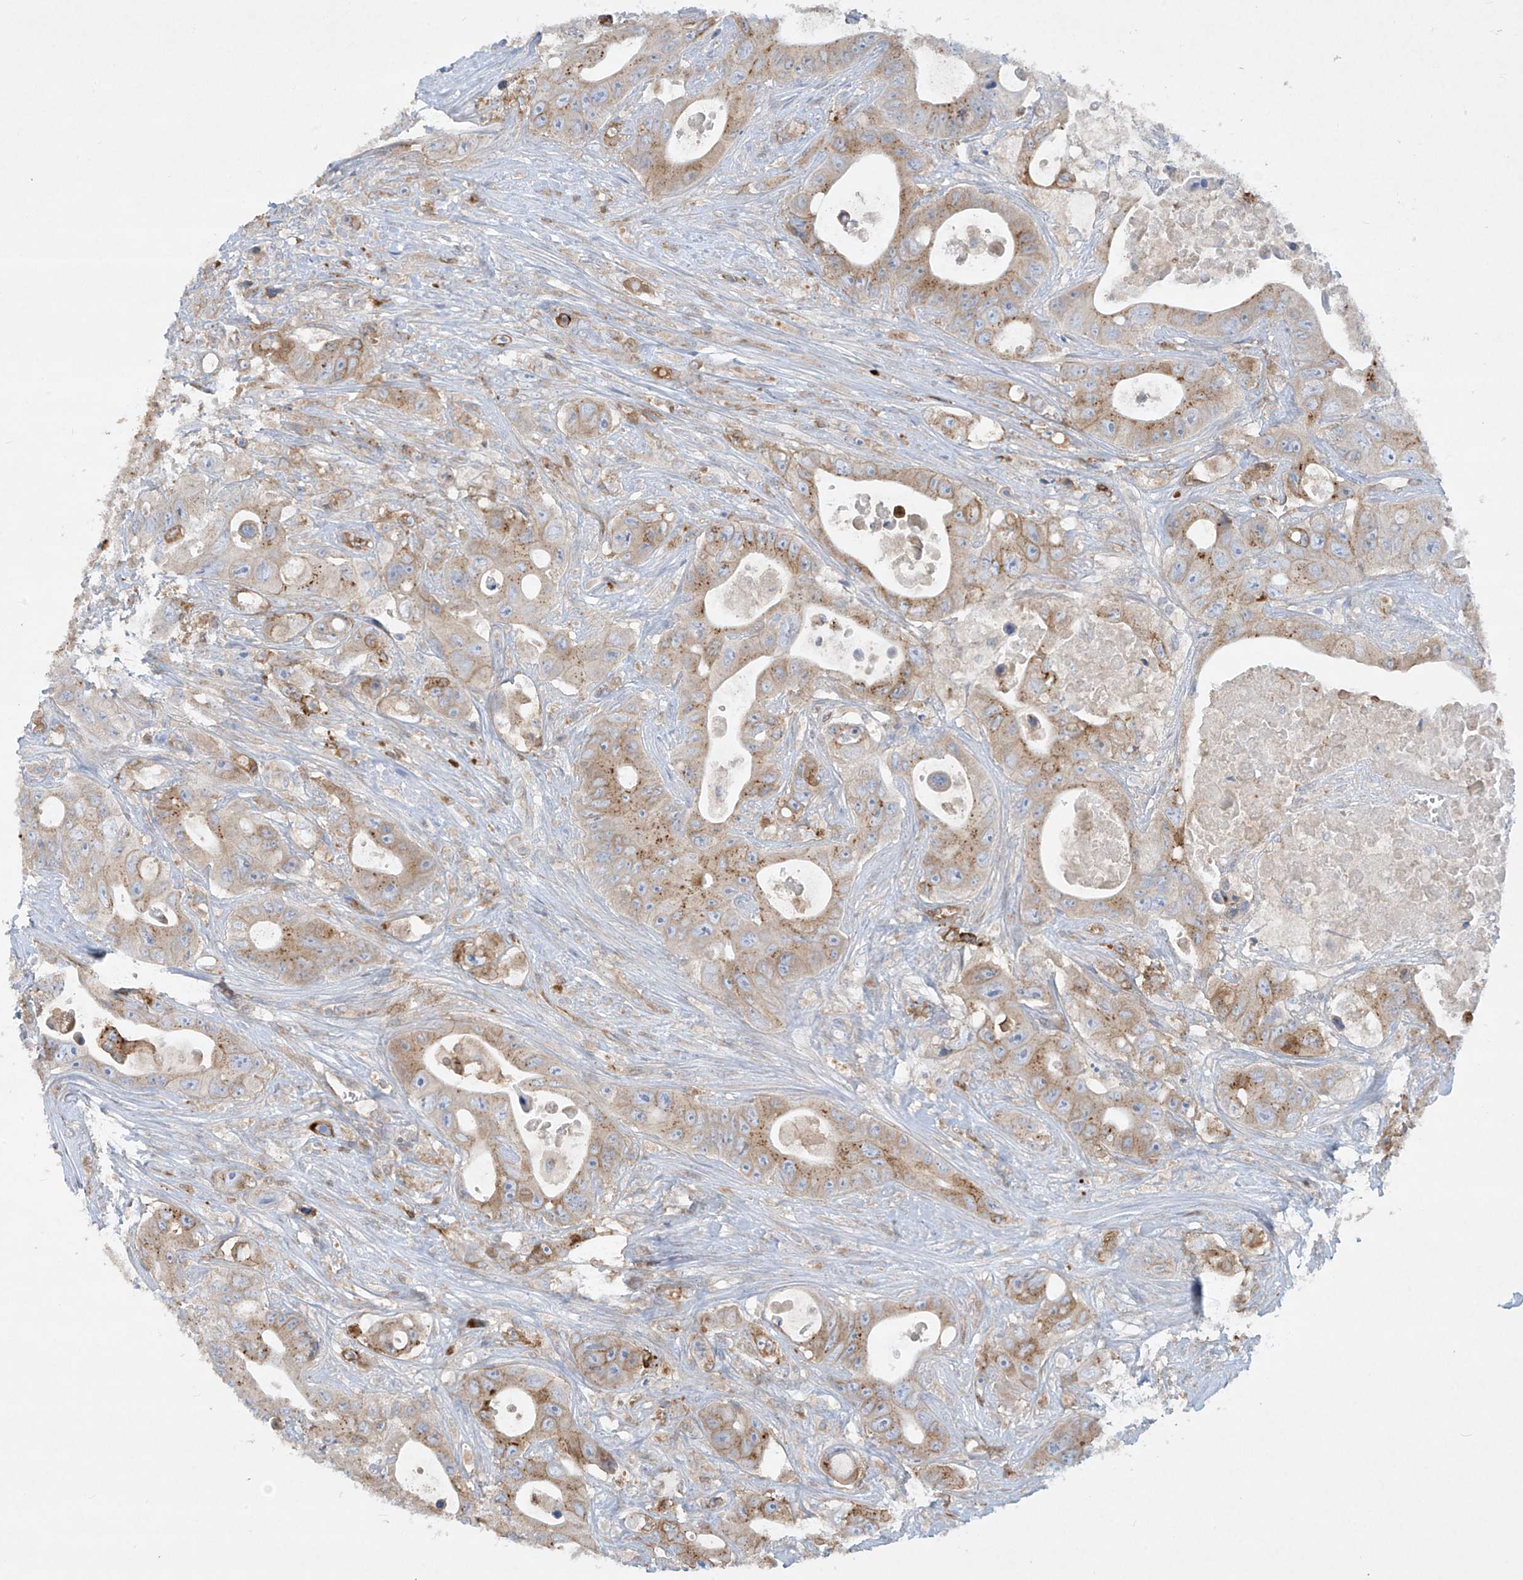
{"staining": {"intensity": "moderate", "quantity": ">75%", "location": "cytoplasmic/membranous"}, "tissue": "colorectal cancer", "cell_type": "Tumor cells", "image_type": "cancer", "snomed": [{"axis": "morphology", "description": "Adenocarcinoma, NOS"}, {"axis": "topography", "description": "Colon"}], "caption": "Immunohistochemistry (DAB (3,3'-diaminobenzidine)) staining of colorectal cancer (adenocarcinoma) displays moderate cytoplasmic/membranous protein staining in about >75% of tumor cells.", "gene": "HLA-E", "patient": {"sex": "female", "age": 46}}